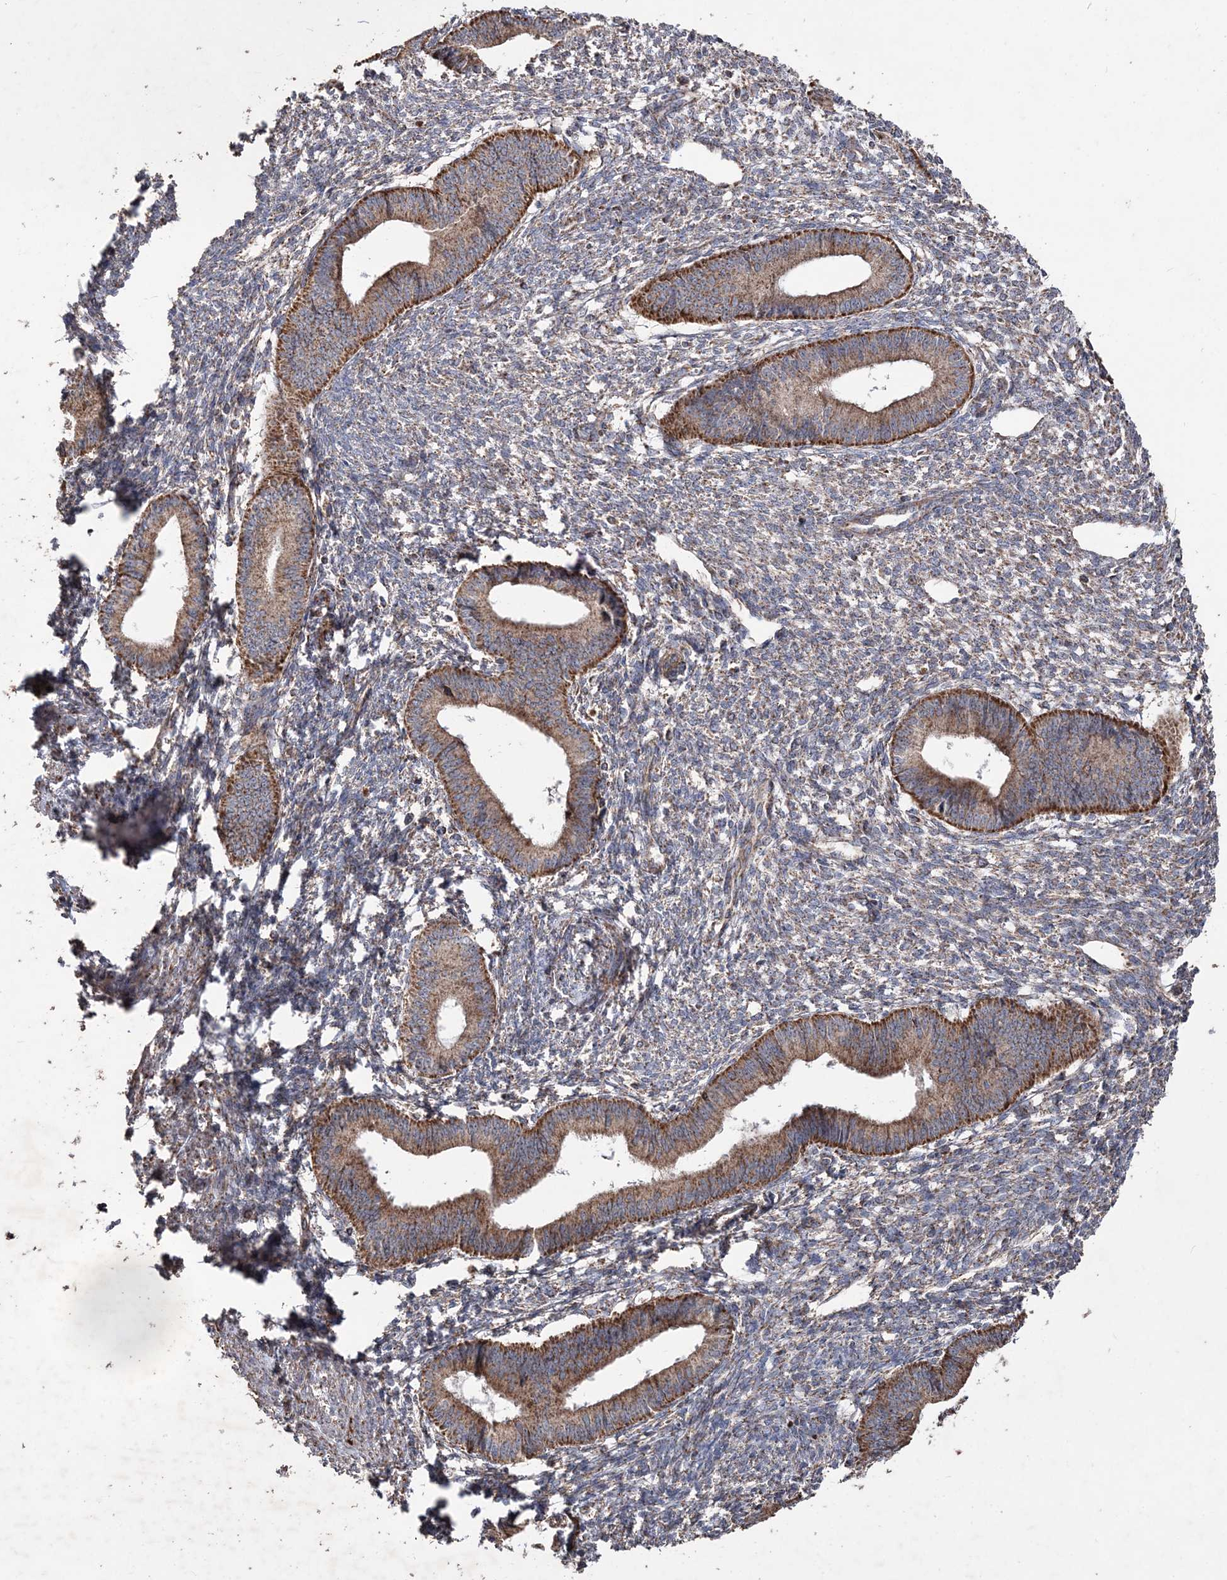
{"staining": {"intensity": "moderate", "quantity": "<25%", "location": "cytoplasmic/membranous"}, "tissue": "endometrium", "cell_type": "Cells in endometrial stroma", "image_type": "normal", "snomed": [{"axis": "morphology", "description": "Normal tissue, NOS"}, {"axis": "topography", "description": "Endometrium"}], "caption": "Benign endometrium reveals moderate cytoplasmic/membranous staining in about <25% of cells in endometrial stroma (DAB (3,3'-diaminobenzidine) = brown stain, brightfield microscopy at high magnification)..", "gene": "POC5", "patient": {"sex": "female", "age": 46}}